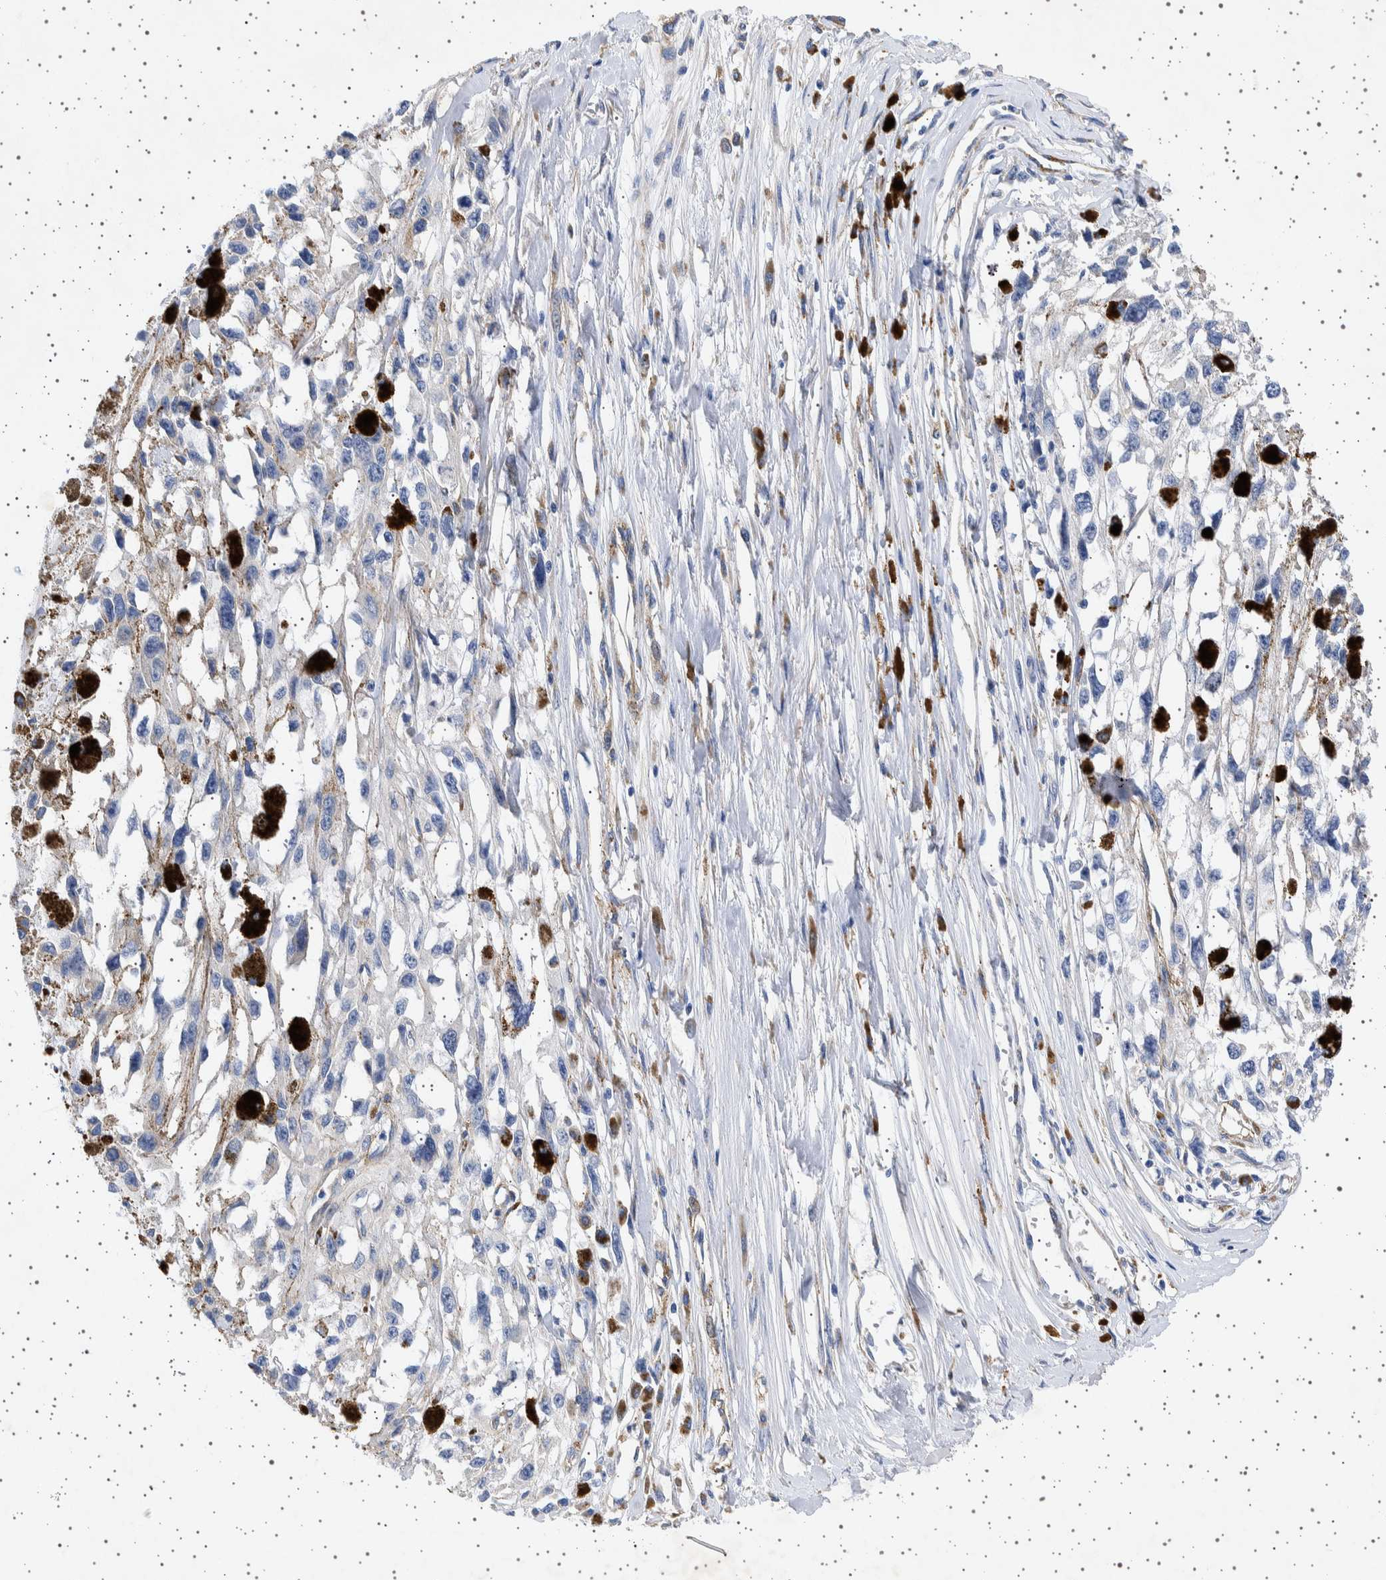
{"staining": {"intensity": "negative", "quantity": "none", "location": "none"}, "tissue": "melanoma", "cell_type": "Tumor cells", "image_type": "cancer", "snomed": [{"axis": "morphology", "description": "Malignant melanoma, Metastatic site"}, {"axis": "topography", "description": "Lymph node"}], "caption": "Micrograph shows no significant protein expression in tumor cells of malignant melanoma (metastatic site). (Stains: DAB (3,3'-diaminobenzidine) immunohistochemistry with hematoxylin counter stain, Microscopy: brightfield microscopy at high magnification).", "gene": "SEPTIN4", "patient": {"sex": "male", "age": 59}}